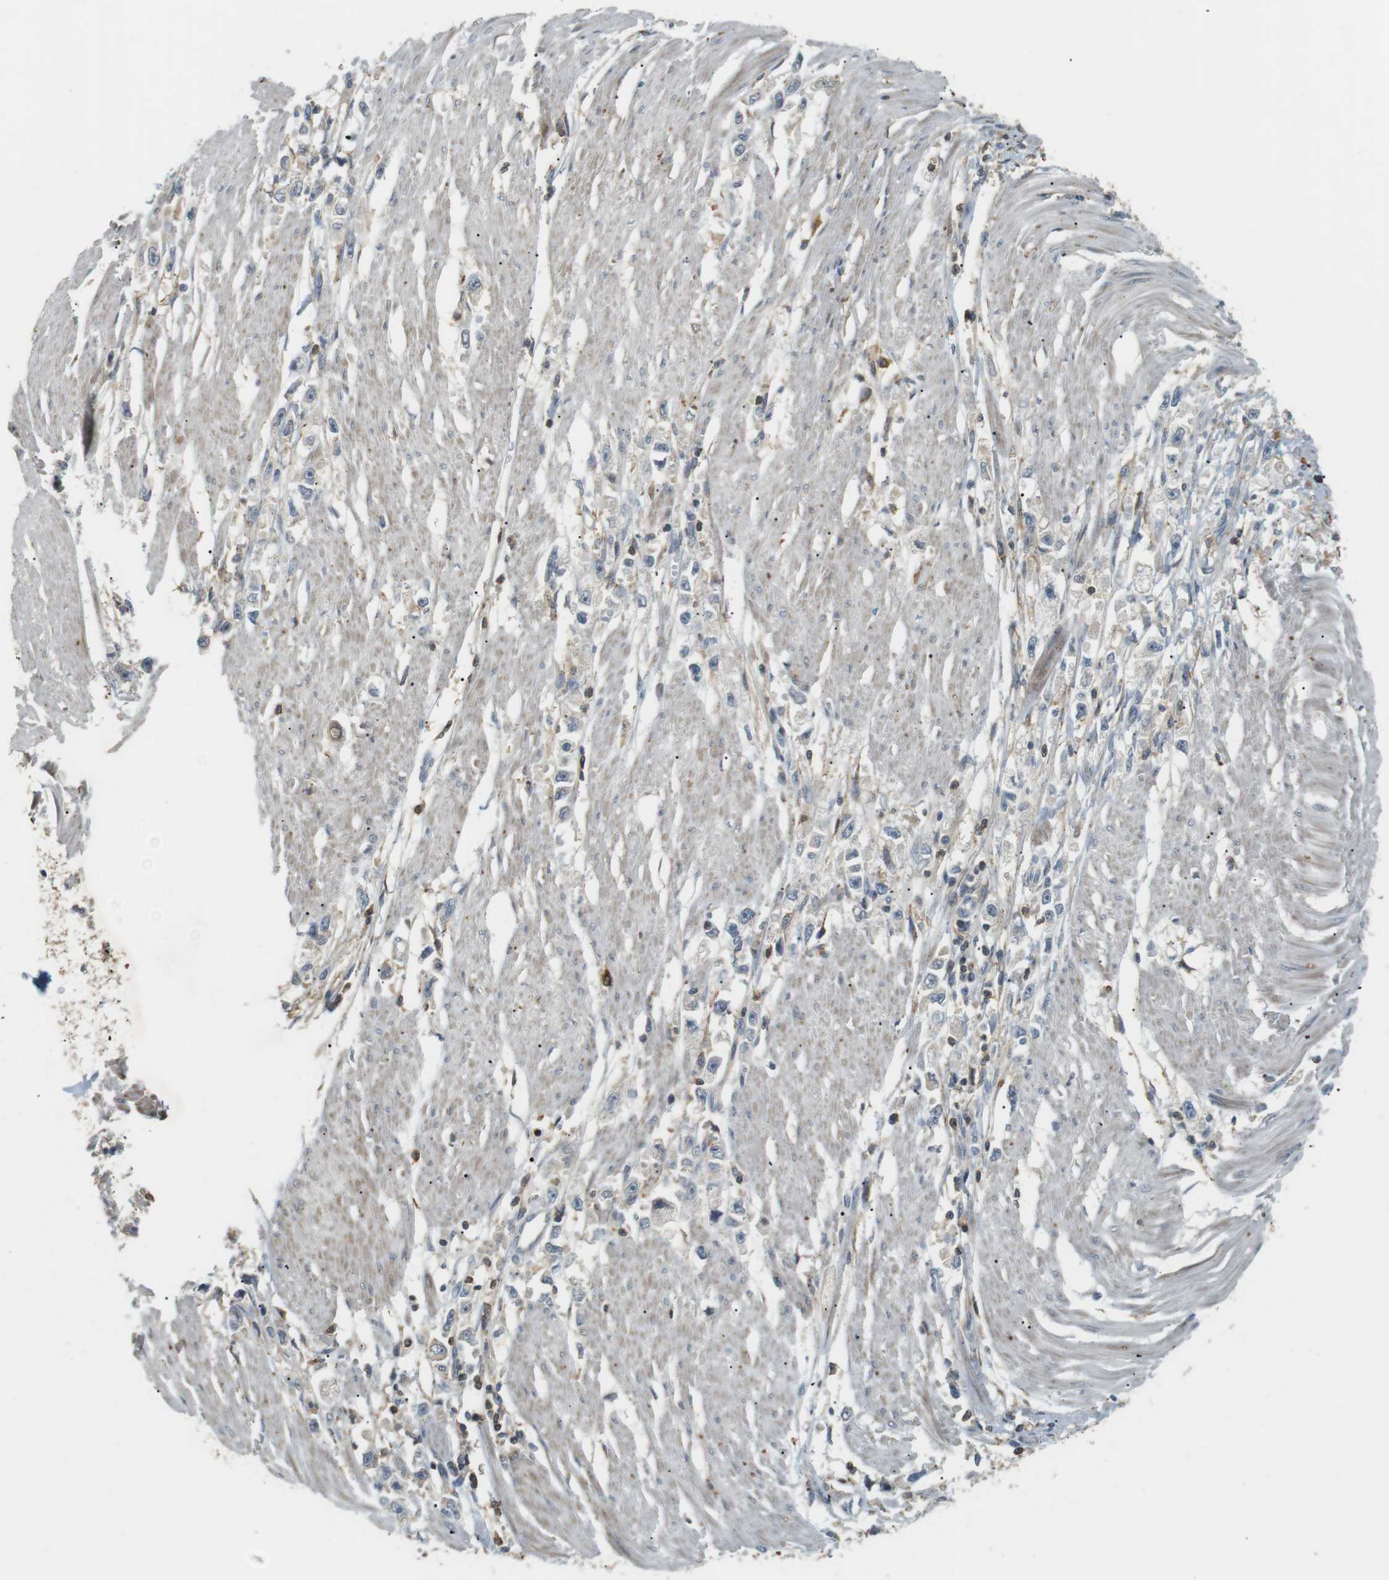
{"staining": {"intensity": "weak", "quantity": "<25%", "location": "cytoplasmic/membranous"}, "tissue": "stomach cancer", "cell_type": "Tumor cells", "image_type": "cancer", "snomed": [{"axis": "morphology", "description": "Adenocarcinoma, NOS"}, {"axis": "topography", "description": "Stomach"}], "caption": "This is an immunohistochemistry (IHC) image of human stomach adenocarcinoma. There is no positivity in tumor cells.", "gene": "P2RY1", "patient": {"sex": "female", "age": 59}}